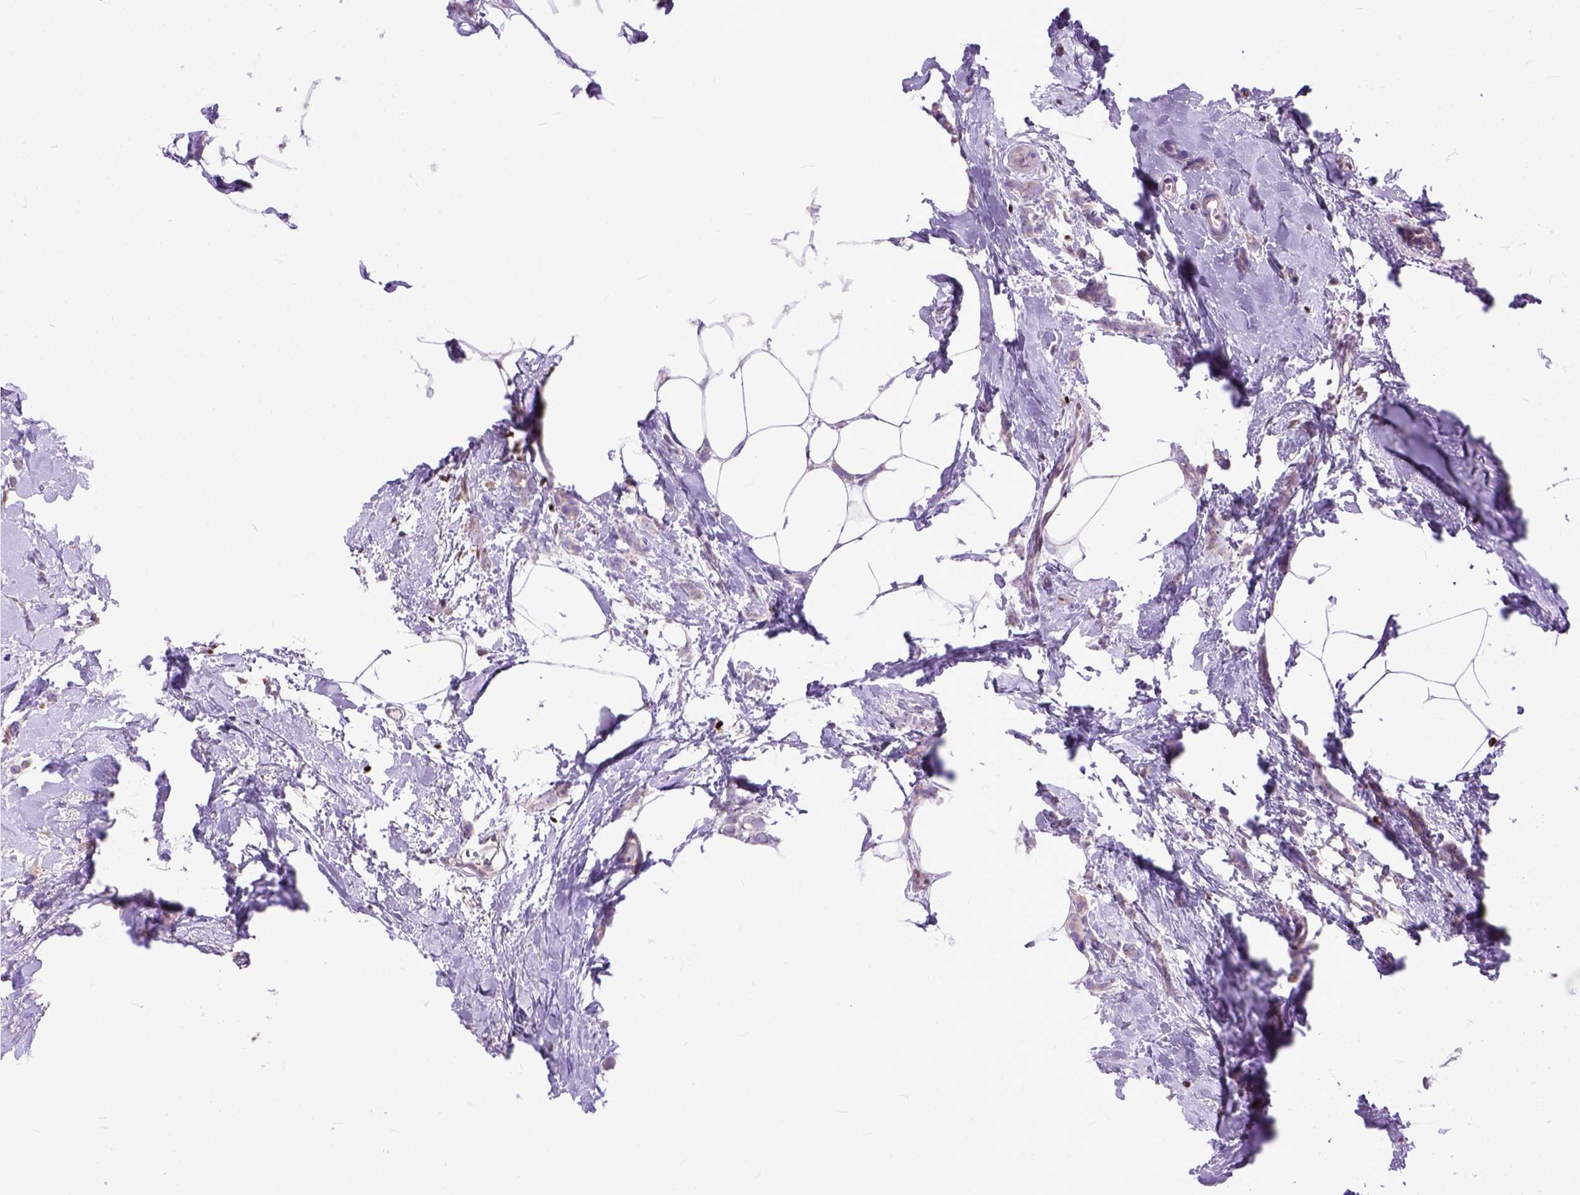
{"staining": {"intensity": "negative", "quantity": "none", "location": "none"}, "tissue": "breast cancer", "cell_type": "Tumor cells", "image_type": "cancer", "snomed": [{"axis": "morphology", "description": "Duct carcinoma"}, {"axis": "topography", "description": "Breast"}], "caption": "Immunohistochemistry of human infiltrating ductal carcinoma (breast) exhibits no expression in tumor cells. Brightfield microscopy of immunohistochemistry stained with DAB (brown) and hematoxylin (blue), captured at high magnification.", "gene": "CRB1", "patient": {"sex": "female", "age": 40}}